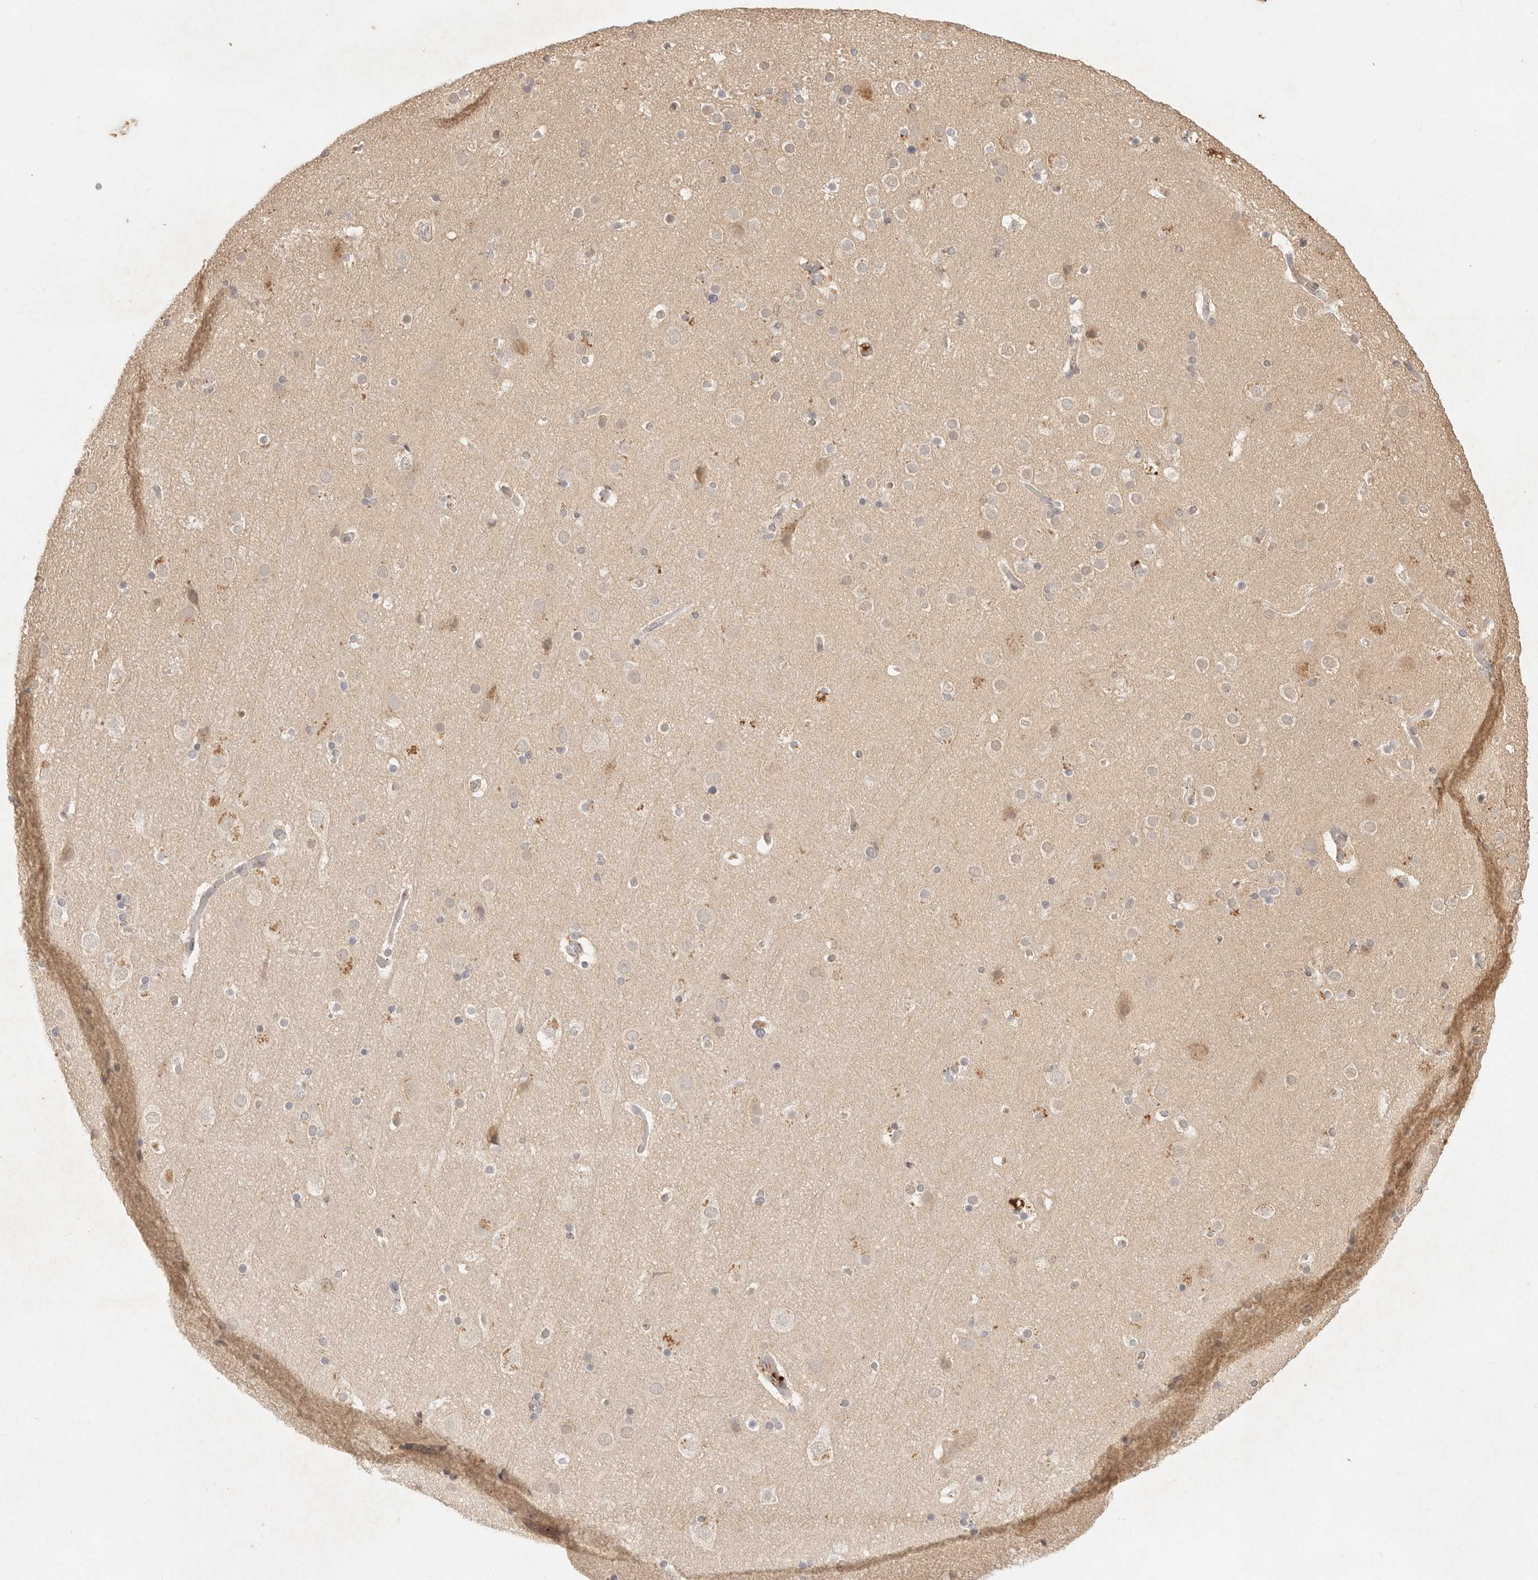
{"staining": {"intensity": "negative", "quantity": "none", "location": "none"}, "tissue": "cerebral cortex", "cell_type": "Endothelial cells", "image_type": "normal", "snomed": [{"axis": "morphology", "description": "Normal tissue, NOS"}, {"axis": "topography", "description": "Cerebral cortex"}], "caption": "Immunohistochemical staining of unremarkable human cerebral cortex shows no significant staining in endothelial cells. The staining is performed using DAB brown chromogen with nuclei counter-stained in using hematoxylin.", "gene": "LMO4", "patient": {"sex": "male", "age": 57}}